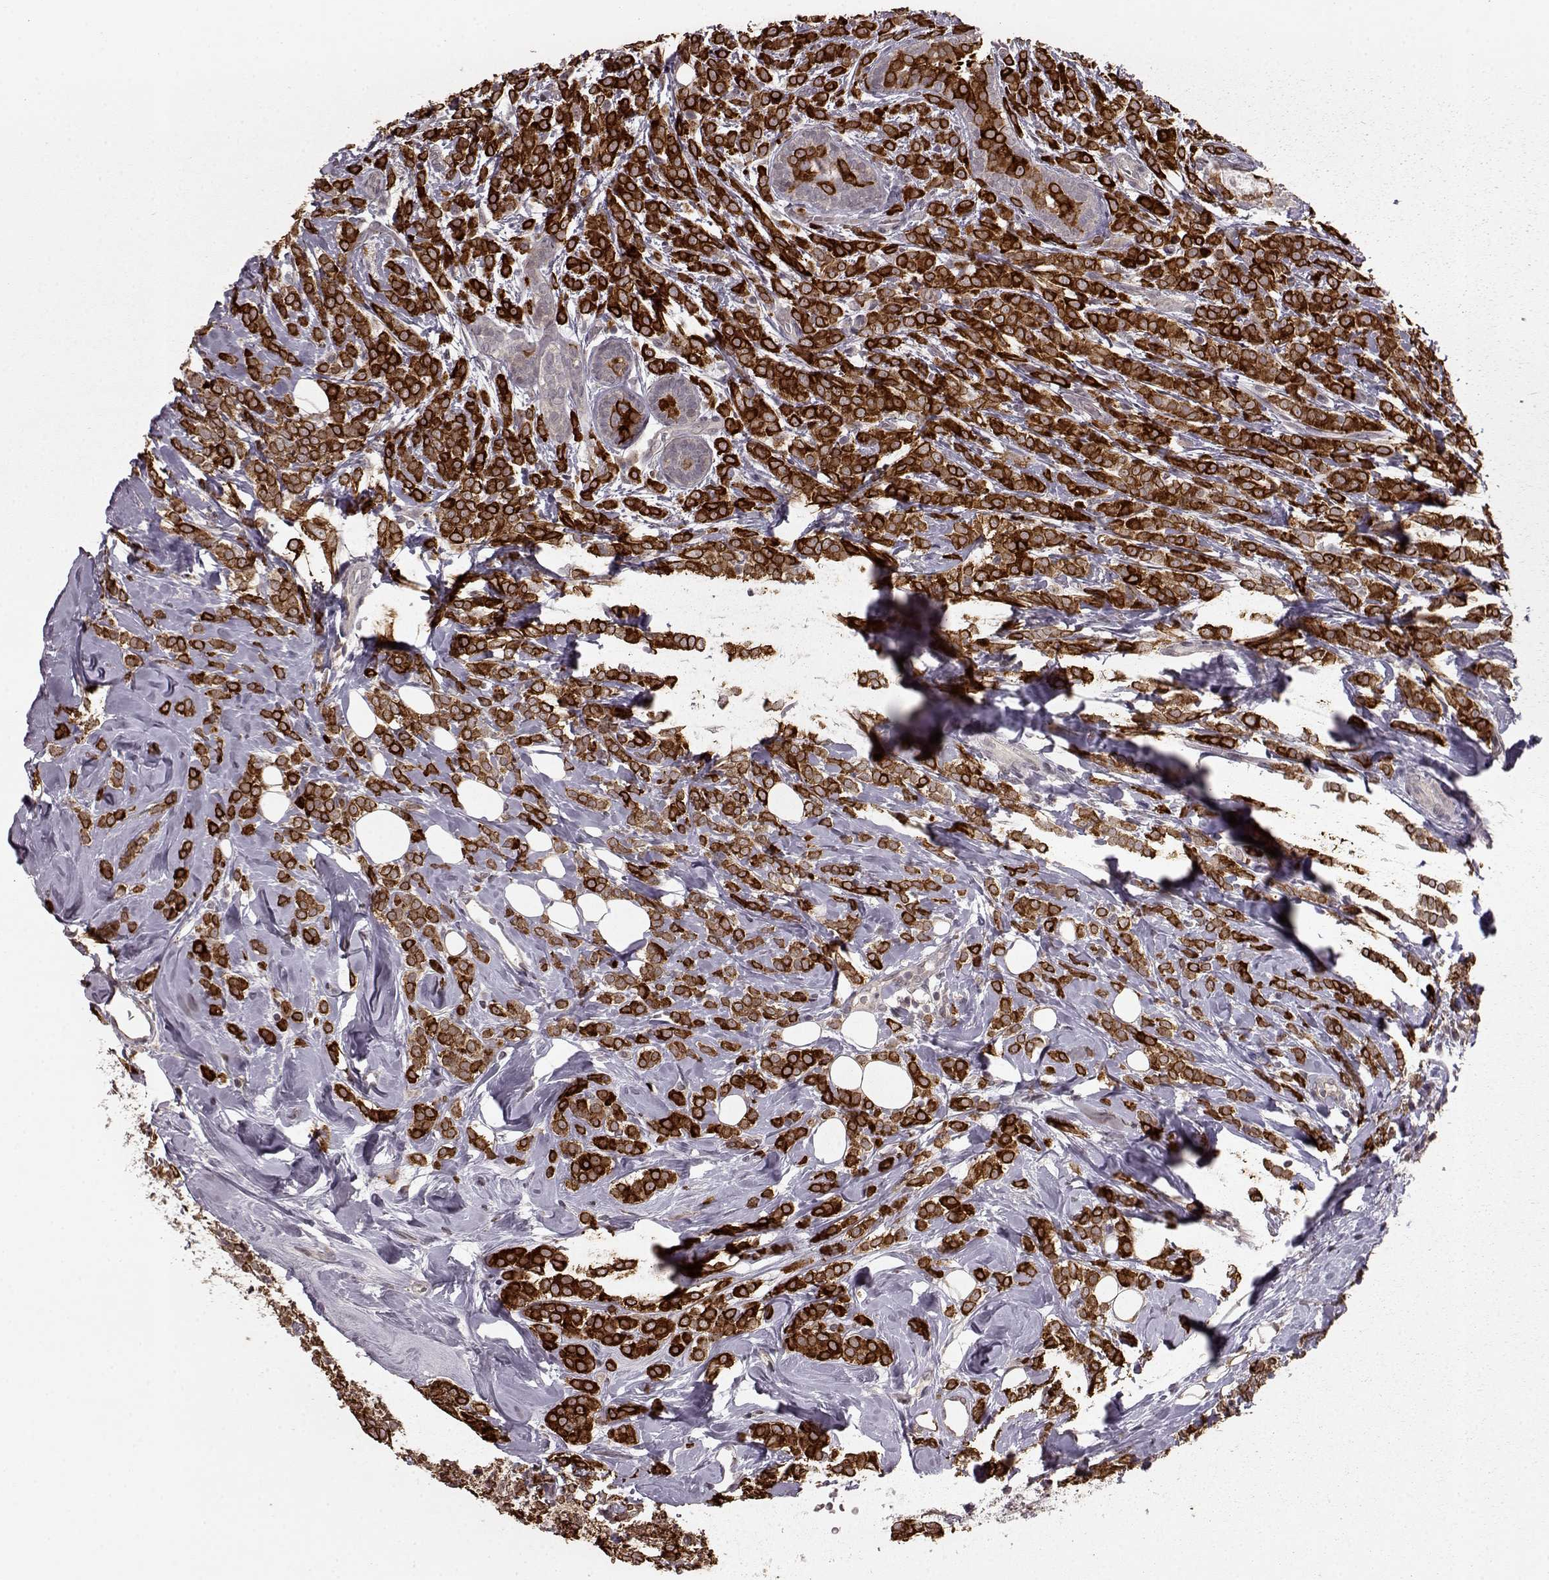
{"staining": {"intensity": "strong", "quantity": ">75%", "location": "cytoplasmic/membranous"}, "tissue": "breast cancer", "cell_type": "Tumor cells", "image_type": "cancer", "snomed": [{"axis": "morphology", "description": "Lobular carcinoma"}, {"axis": "topography", "description": "Breast"}], "caption": "Breast cancer stained with a protein marker demonstrates strong staining in tumor cells.", "gene": "ELOVL5", "patient": {"sex": "female", "age": 49}}